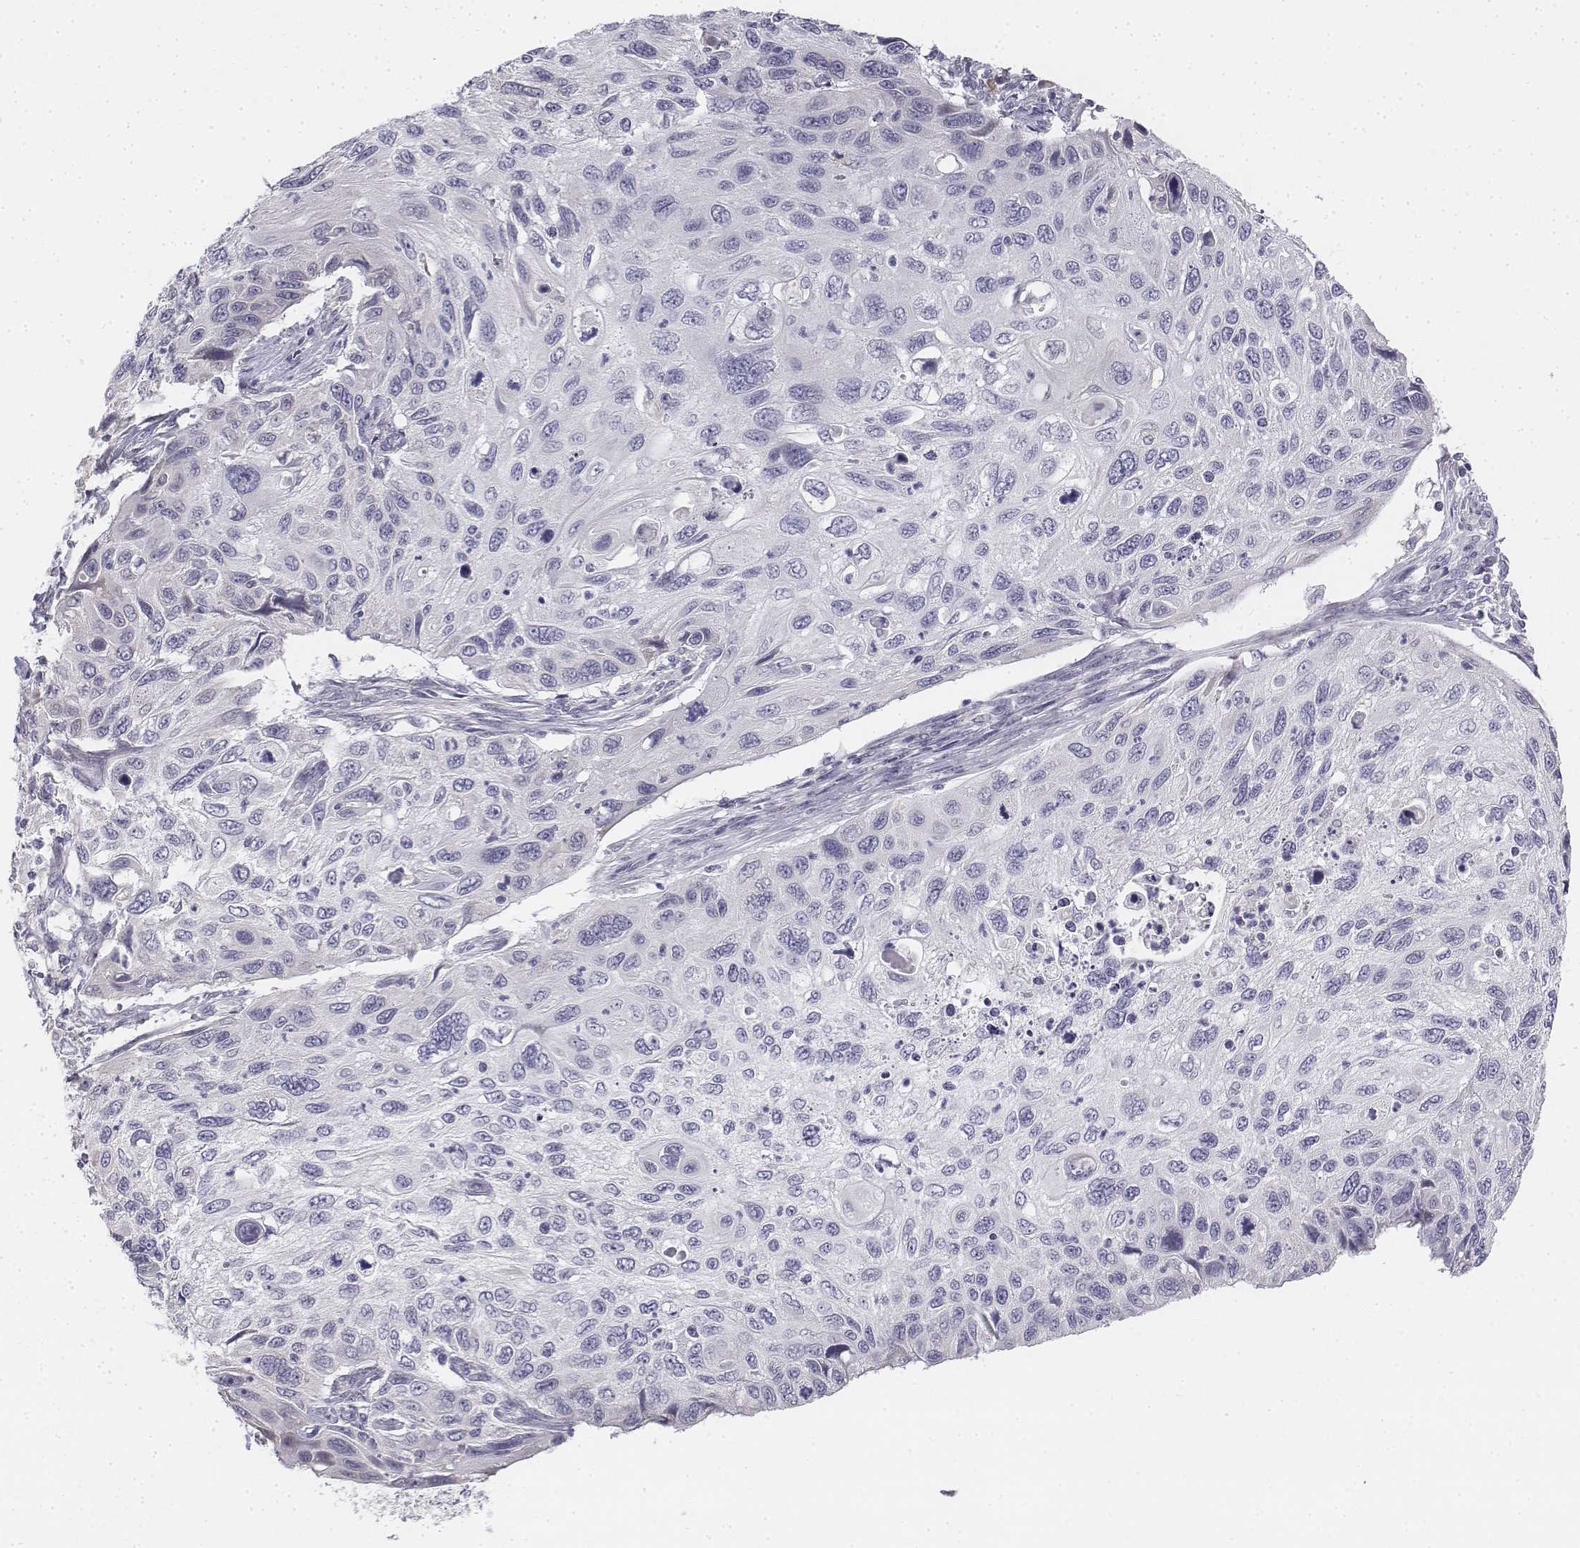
{"staining": {"intensity": "negative", "quantity": "none", "location": "none"}, "tissue": "cervical cancer", "cell_type": "Tumor cells", "image_type": "cancer", "snomed": [{"axis": "morphology", "description": "Squamous cell carcinoma, NOS"}, {"axis": "topography", "description": "Cervix"}], "caption": "Cervical cancer was stained to show a protein in brown. There is no significant expression in tumor cells. (Brightfield microscopy of DAB immunohistochemistry (IHC) at high magnification).", "gene": "PENK", "patient": {"sex": "female", "age": 70}}